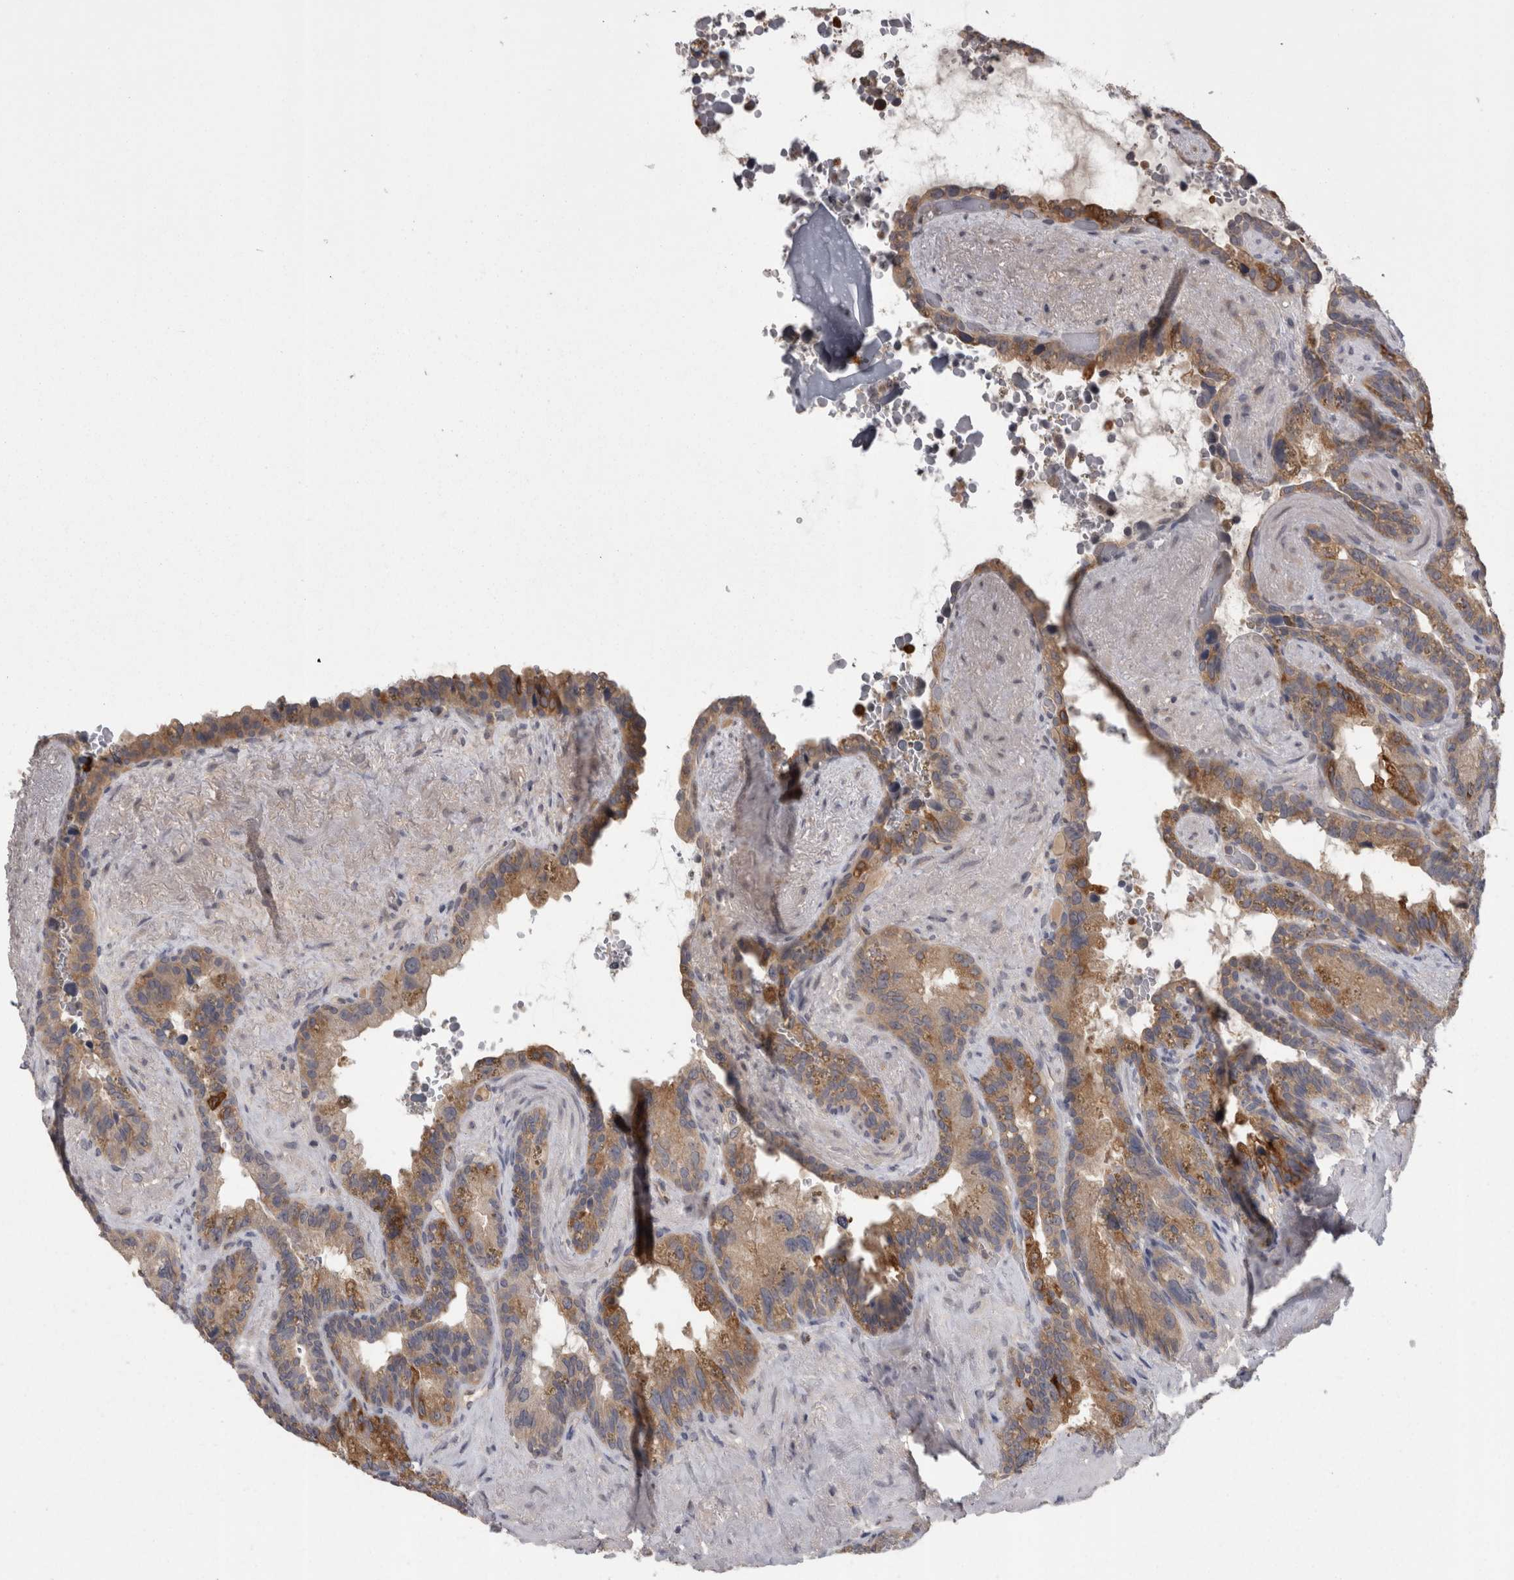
{"staining": {"intensity": "moderate", "quantity": "25%-75%", "location": "cytoplasmic/membranous"}, "tissue": "seminal vesicle", "cell_type": "Glandular cells", "image_type": "normal", "snomed": [{"axis": "morphology", "description": "Normal tissue, NOS"}, {"axis": "topography", "description": "Seminal veicle"}], "caption": "Protein staining shows moderate cytoplasmic/membranous expression in approximately 25%-75% of glandular cells in normal seminal vesicle.", "gene": "PON3", "patient": {"sex": "male", "age": 80}}